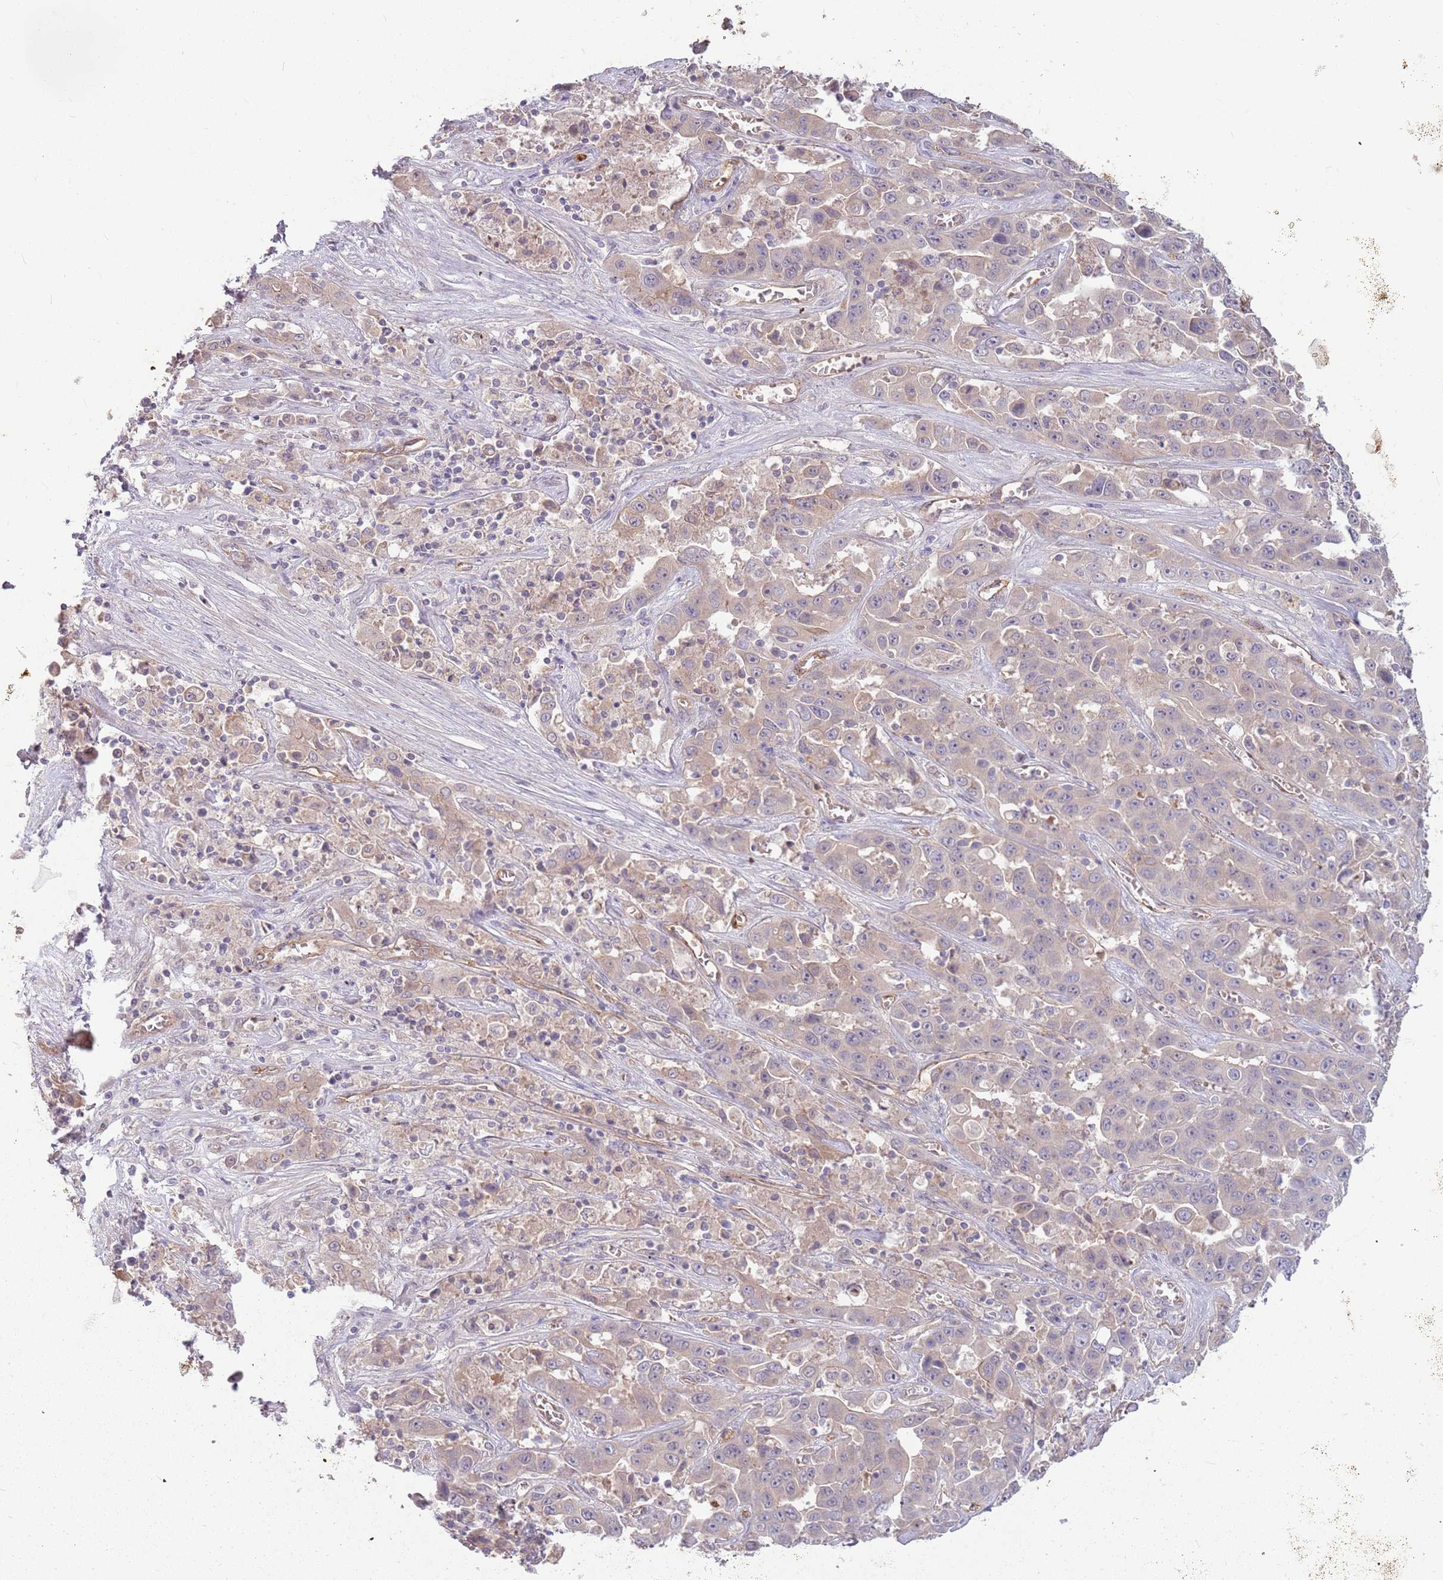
{"staining": {"intensity": "weak", "quantity": "<25%", "location": "cytoplasmic/membranous"}, "tissue": "liver cancer", "cell_type": "Tumor cells", "image_type": "cancer", "snomed": [{"axis": "morphology", "description": "Cholangiocarcinoma"}, {"axis": "topography", "description": "Liver"}], "caption": "The micrograph displays no staining of tumor cells in liver cholangiocarcinoma.", "gene": "SAV1", "patient": {"sex": "female", "age": 52}}